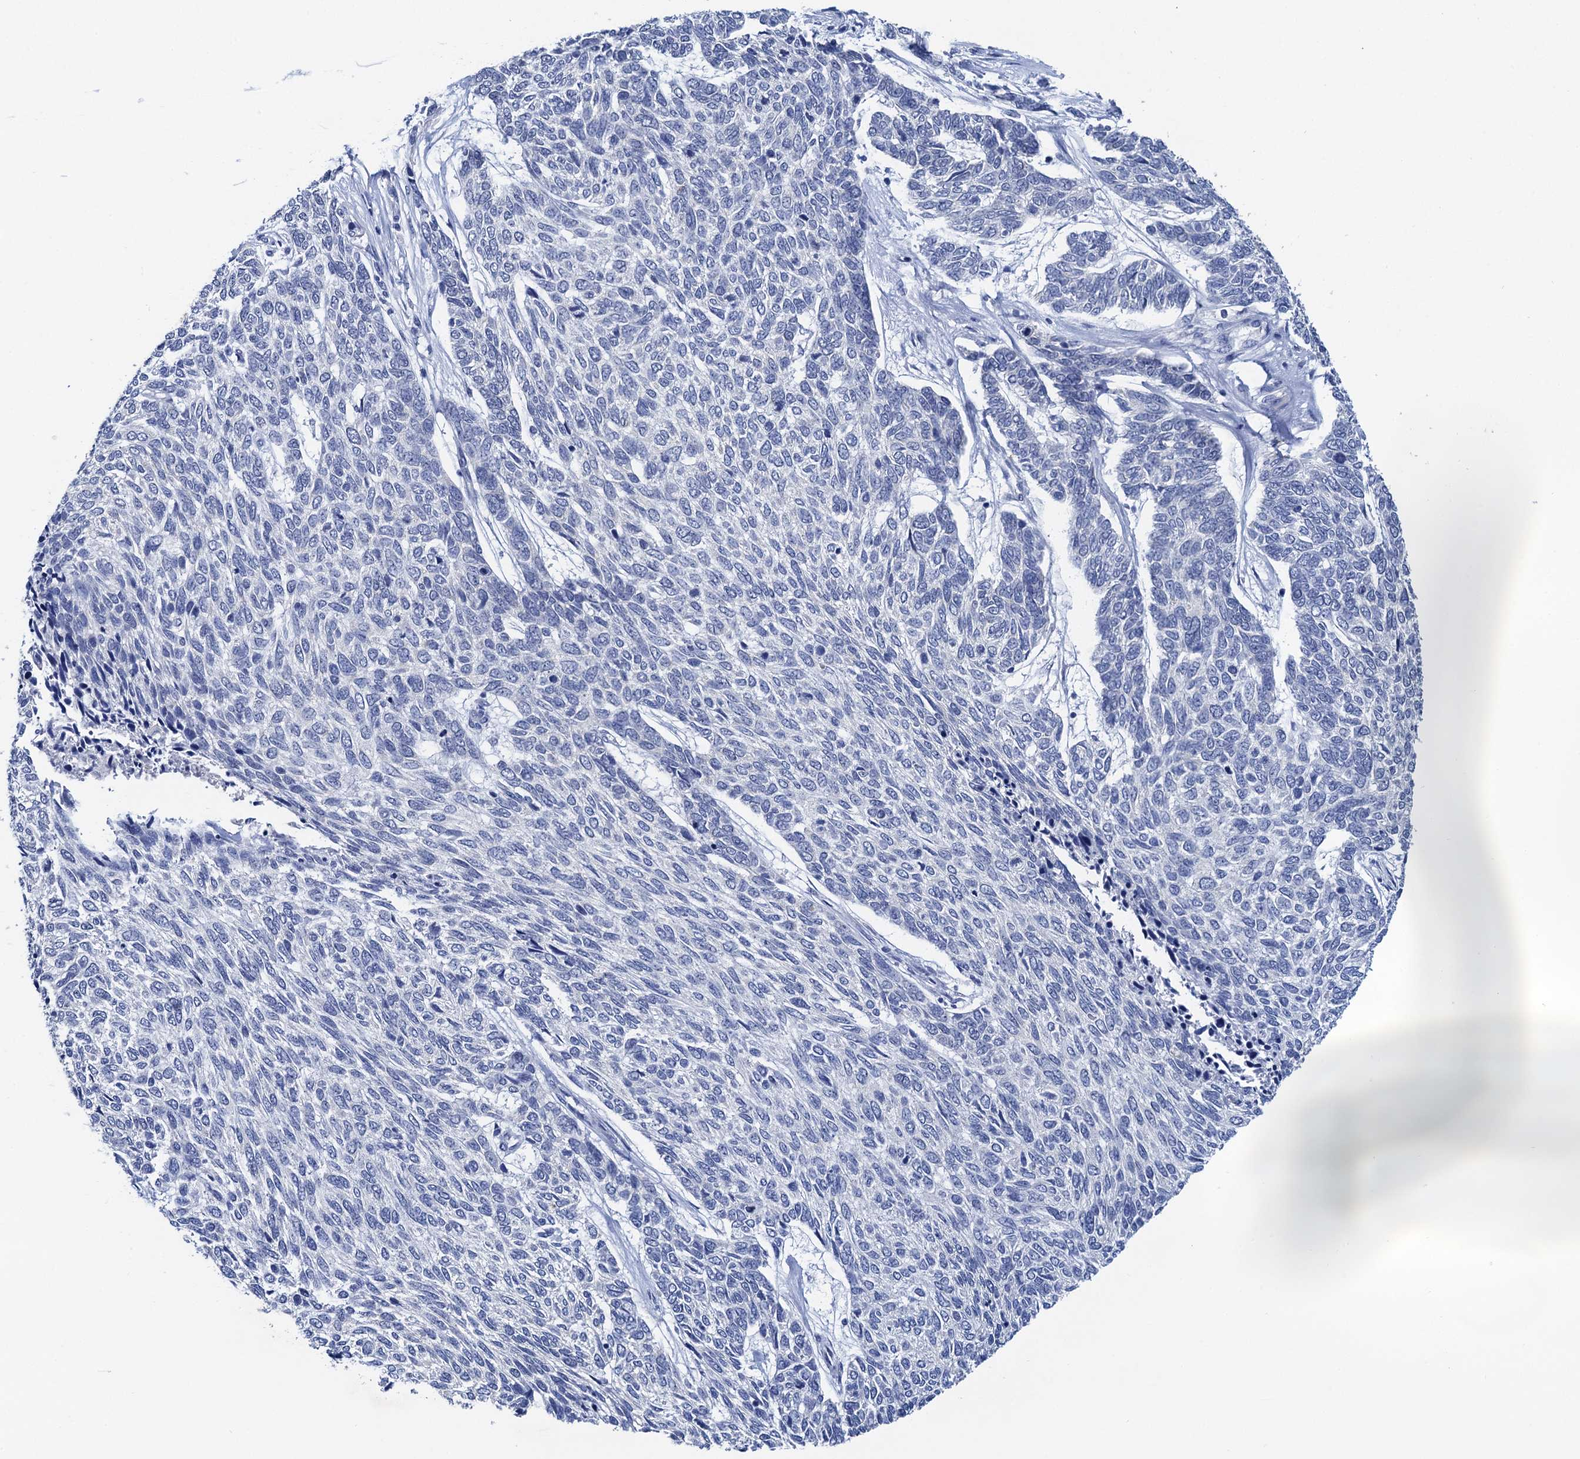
{"staining": {"intensity": "negative", "quantity": "none", "location": "none"}, "tissue": "skin cancer", "cell_type": "Tumor cells", "image_type": "cancer", "snomed": [{"axis": "morphology", "description": "Basal cell carcinoma"}, {"axis": "topography", "description": "Skin"}], "caption": "This is an immunohistochemistry micrograph of skin basal cell carcinoma. There is no expression in tumor cells.", "gene": "TMEM39B", "patient": {"sex": "female", "age": 65}}